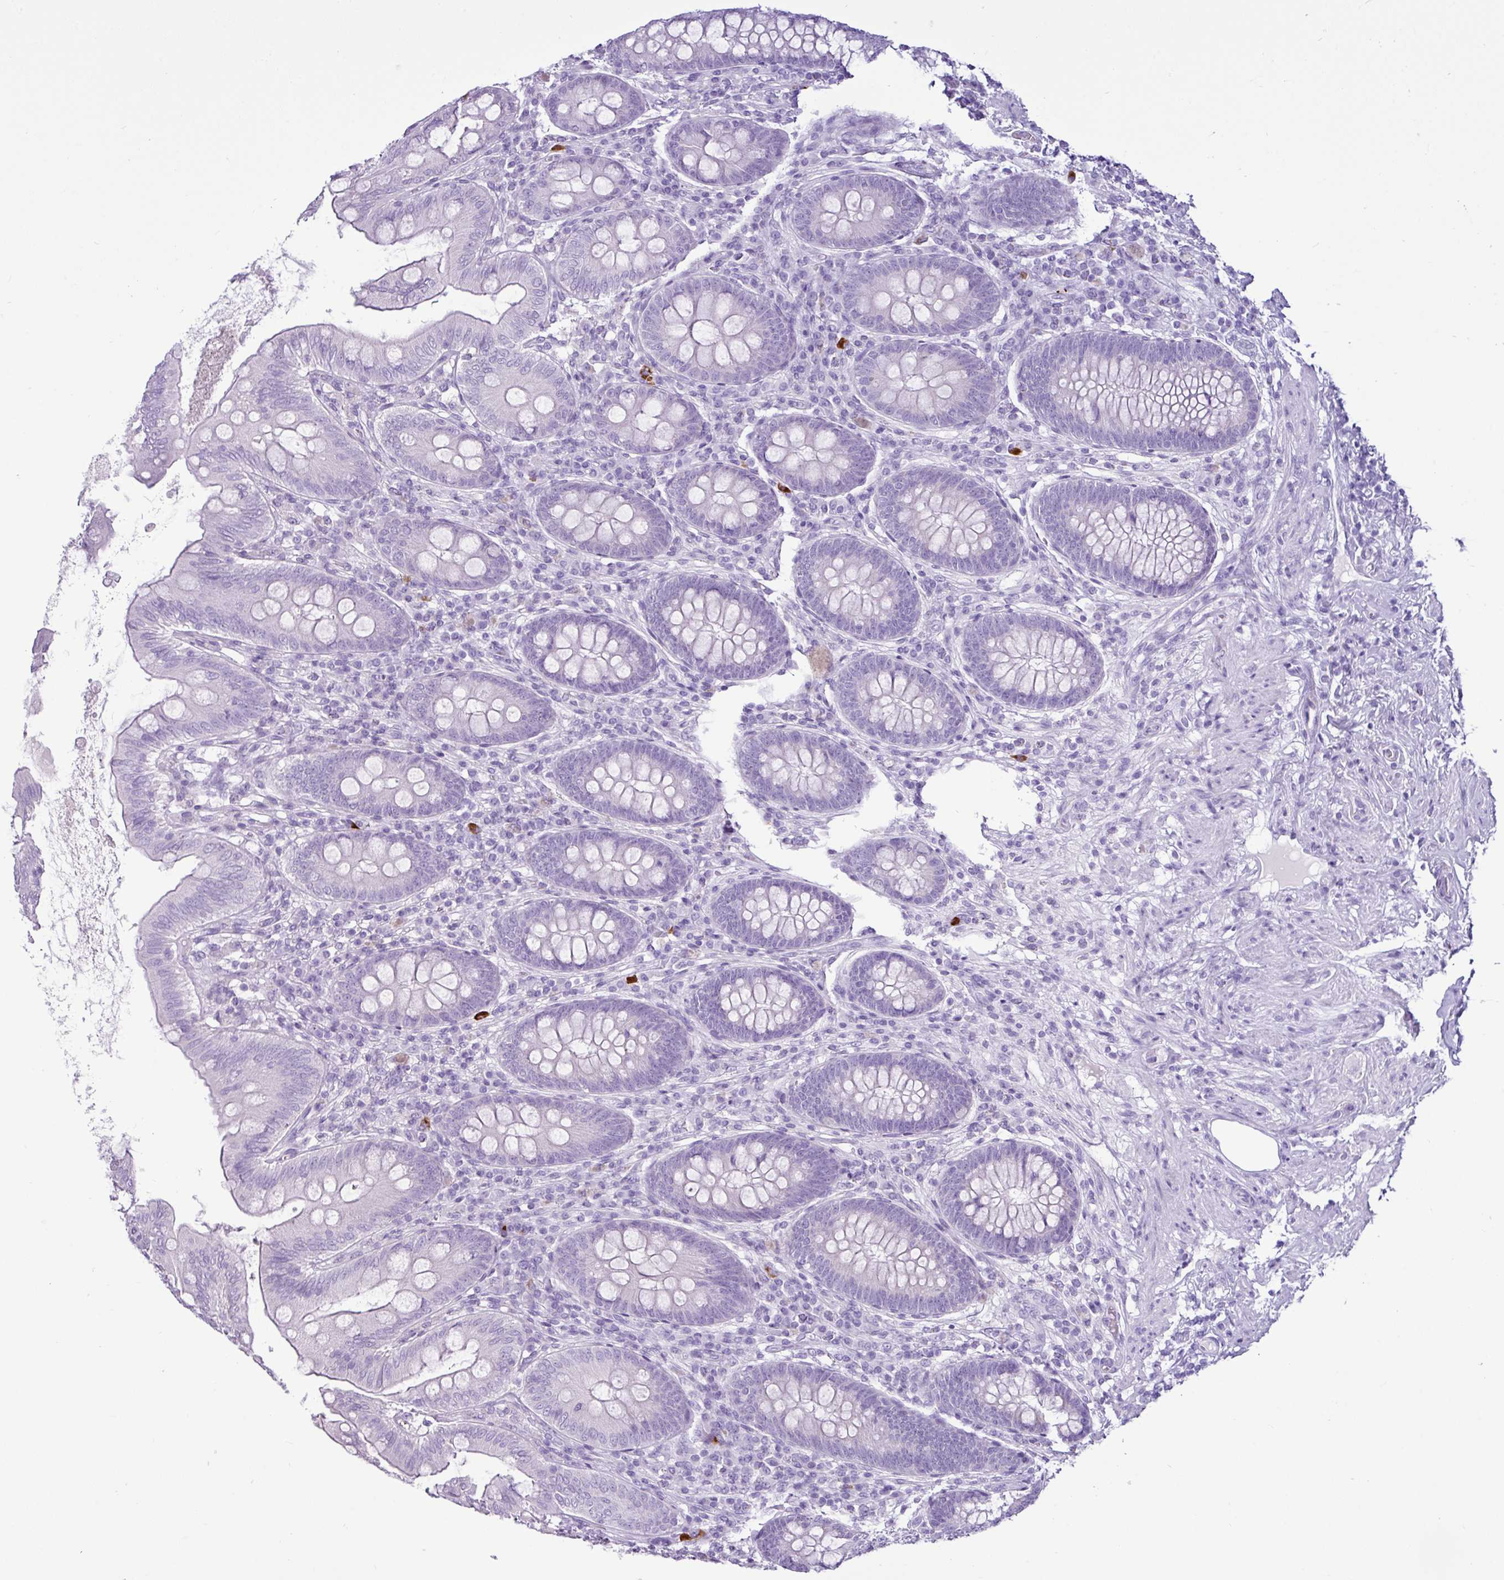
{"staining": {"intensity": "negative", "quantity": "none", "location": "none"}, "tissue": "appendix", "cell_type": "Glandular cells", "image_type": "normal", "snomed": [{"axis": "morphology", "description": "Normal tissue, NOS"}, {"axis": "topography", "description": "Appendix"}], "caption": "Human appendix stained for a protein using immunohistochemistry exhibits no expression in glandular cells.", "gene": "LILRB4", "patient": {"sex": "male", "age": 71}}